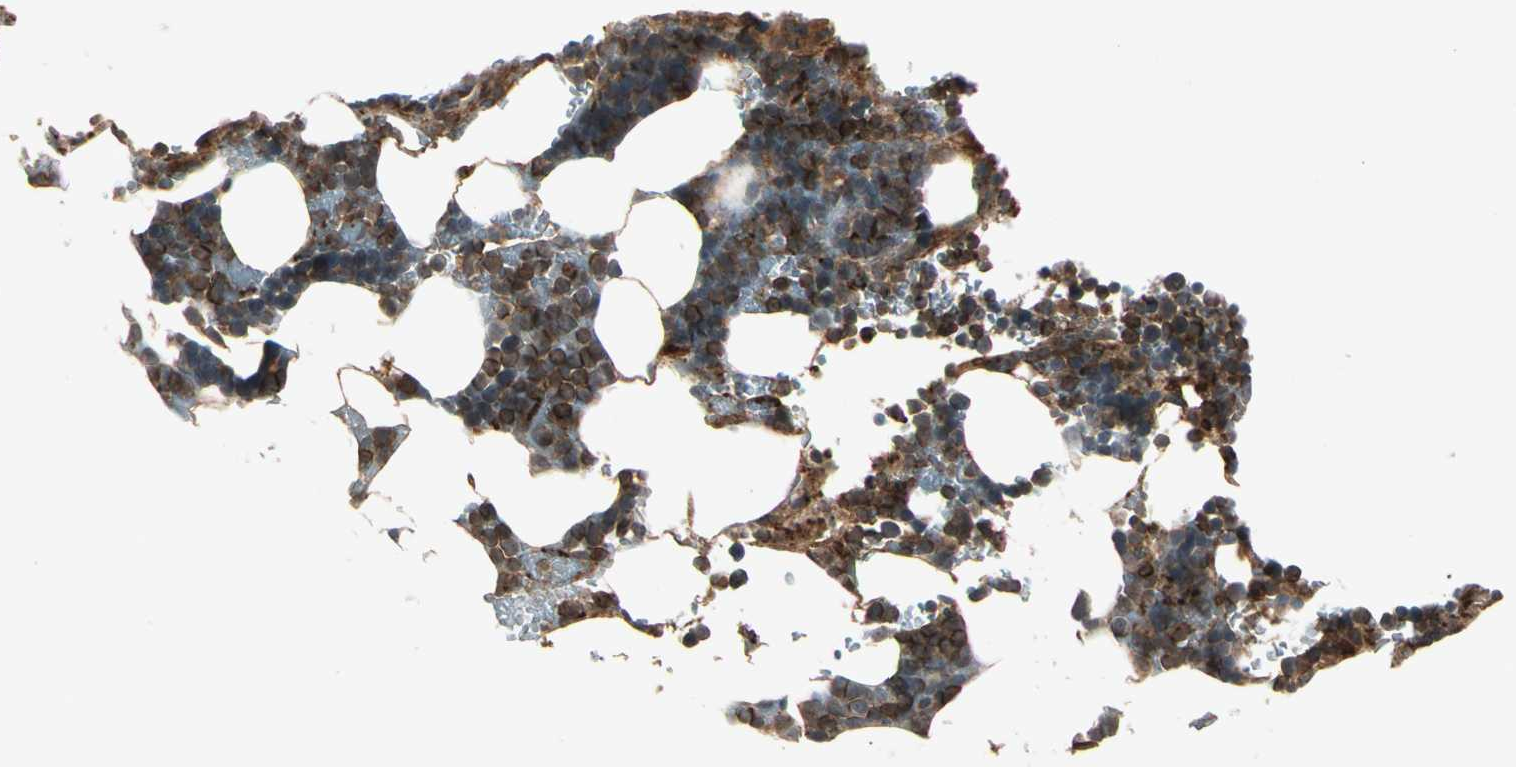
{"staining": {"intensity": "strong", "quantity": ">75%", "location": "cytoplasmic/membranous,nuclear"}, "tissue": "bone marrow", "cell_type": "Hematopoietic cells", "image_type": "normal", "snomed": [{"axis": "morphology", "description": "Normal tissue, NOS"}, {"axis": "topography", "description": "Bone marrow"}], "caption": "Hematopoietic cells exhibit high levels of strong cytoplasmic/membranous,nuclear staining in about >75% of cells in unremarkable human bone marrow.", "gene": "FLOT1", "patient": {"sex": "female", "age": 73}}